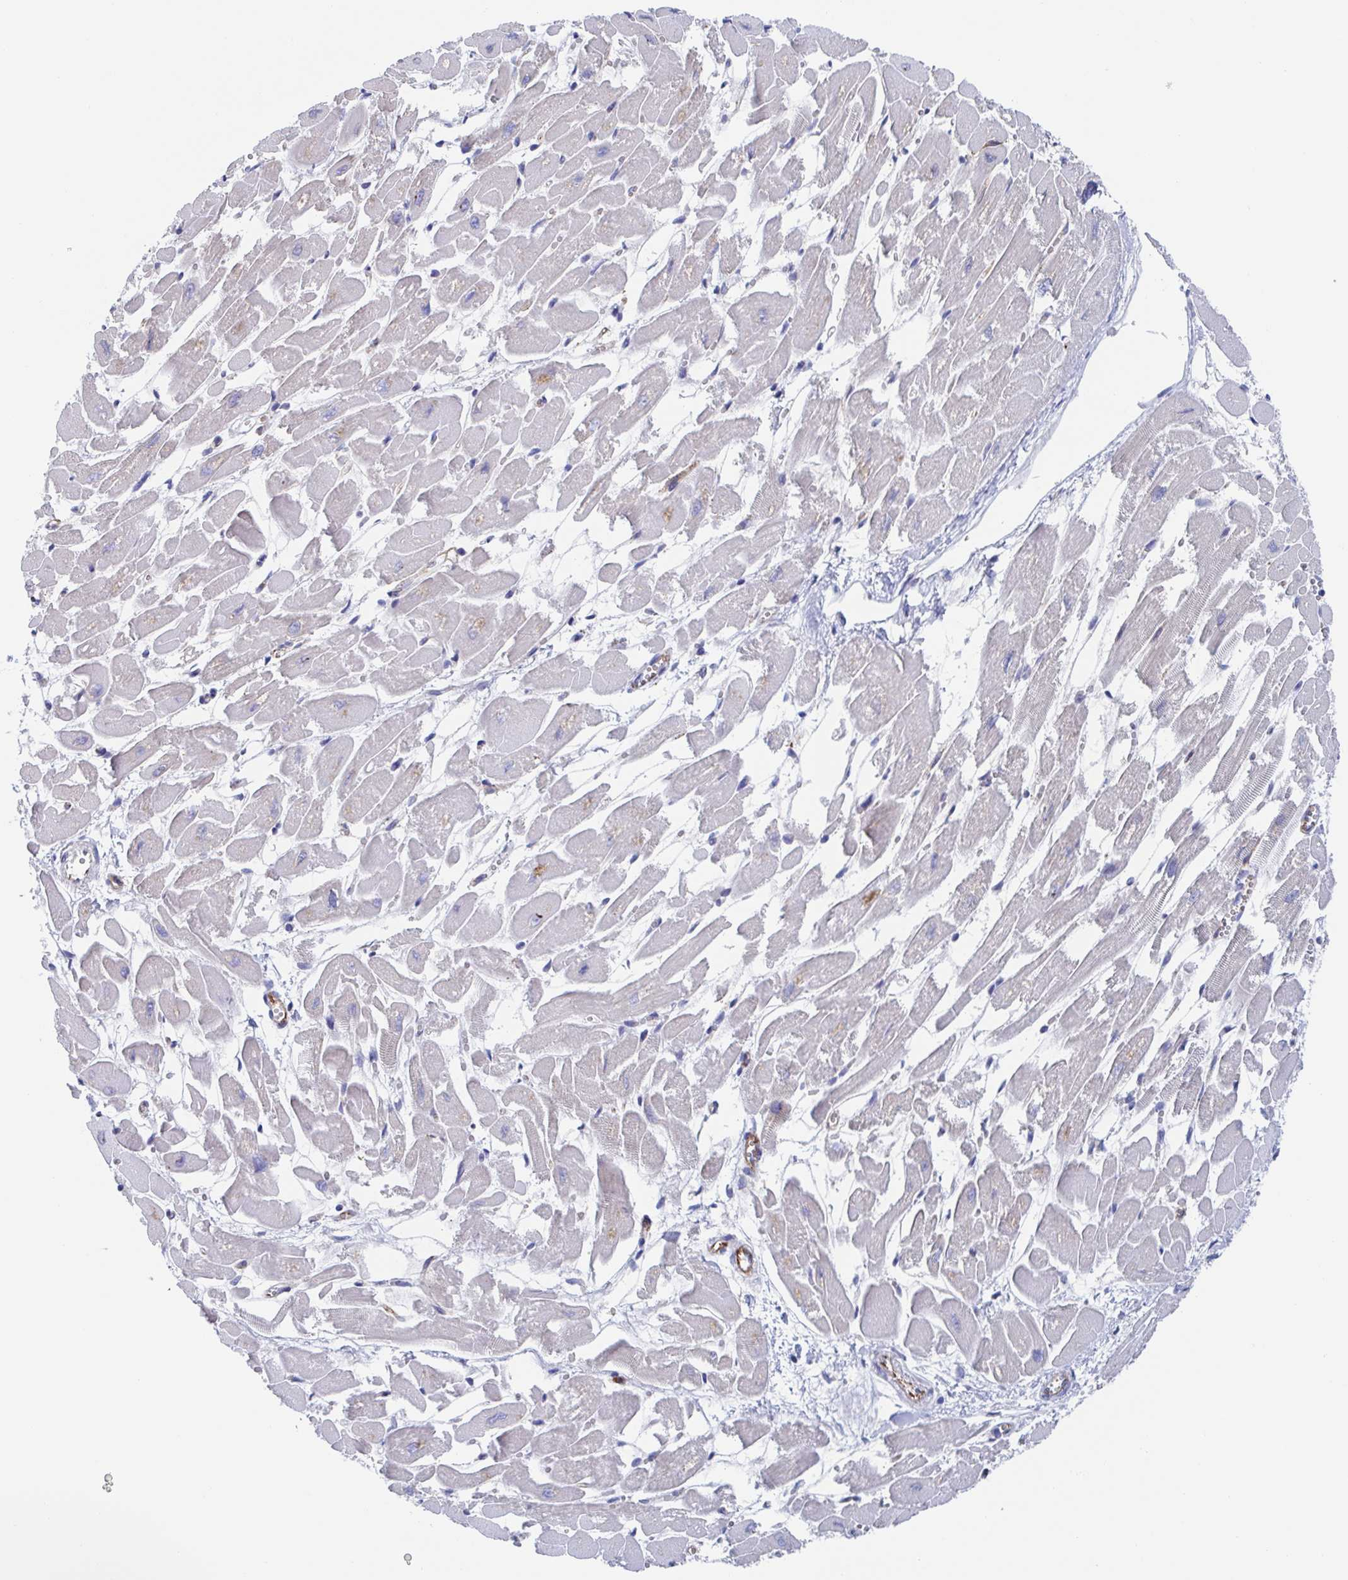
{"staining": {"intensity": "moderate", "quantity": "<25%", "location": "cytoplasmic/membranous"}, "tissue": "heart muscle", "cell_type": "Cardiomyocytes", "image_type": "normal", "snomed": [{"axis": "morphology", "description": "Normal tissue, NOS"}, {"axis": "topography", "description": "Heart"}], "caption": "This histopathology image exhibits immunohistochemistry staining of unremarkable heart muscle, with low moderate cytoplasmic/membranous positivity in about <25% of cardiomyocytes.", "gene": "KLC3", "patient": {"sex": "female", "age": 52}}